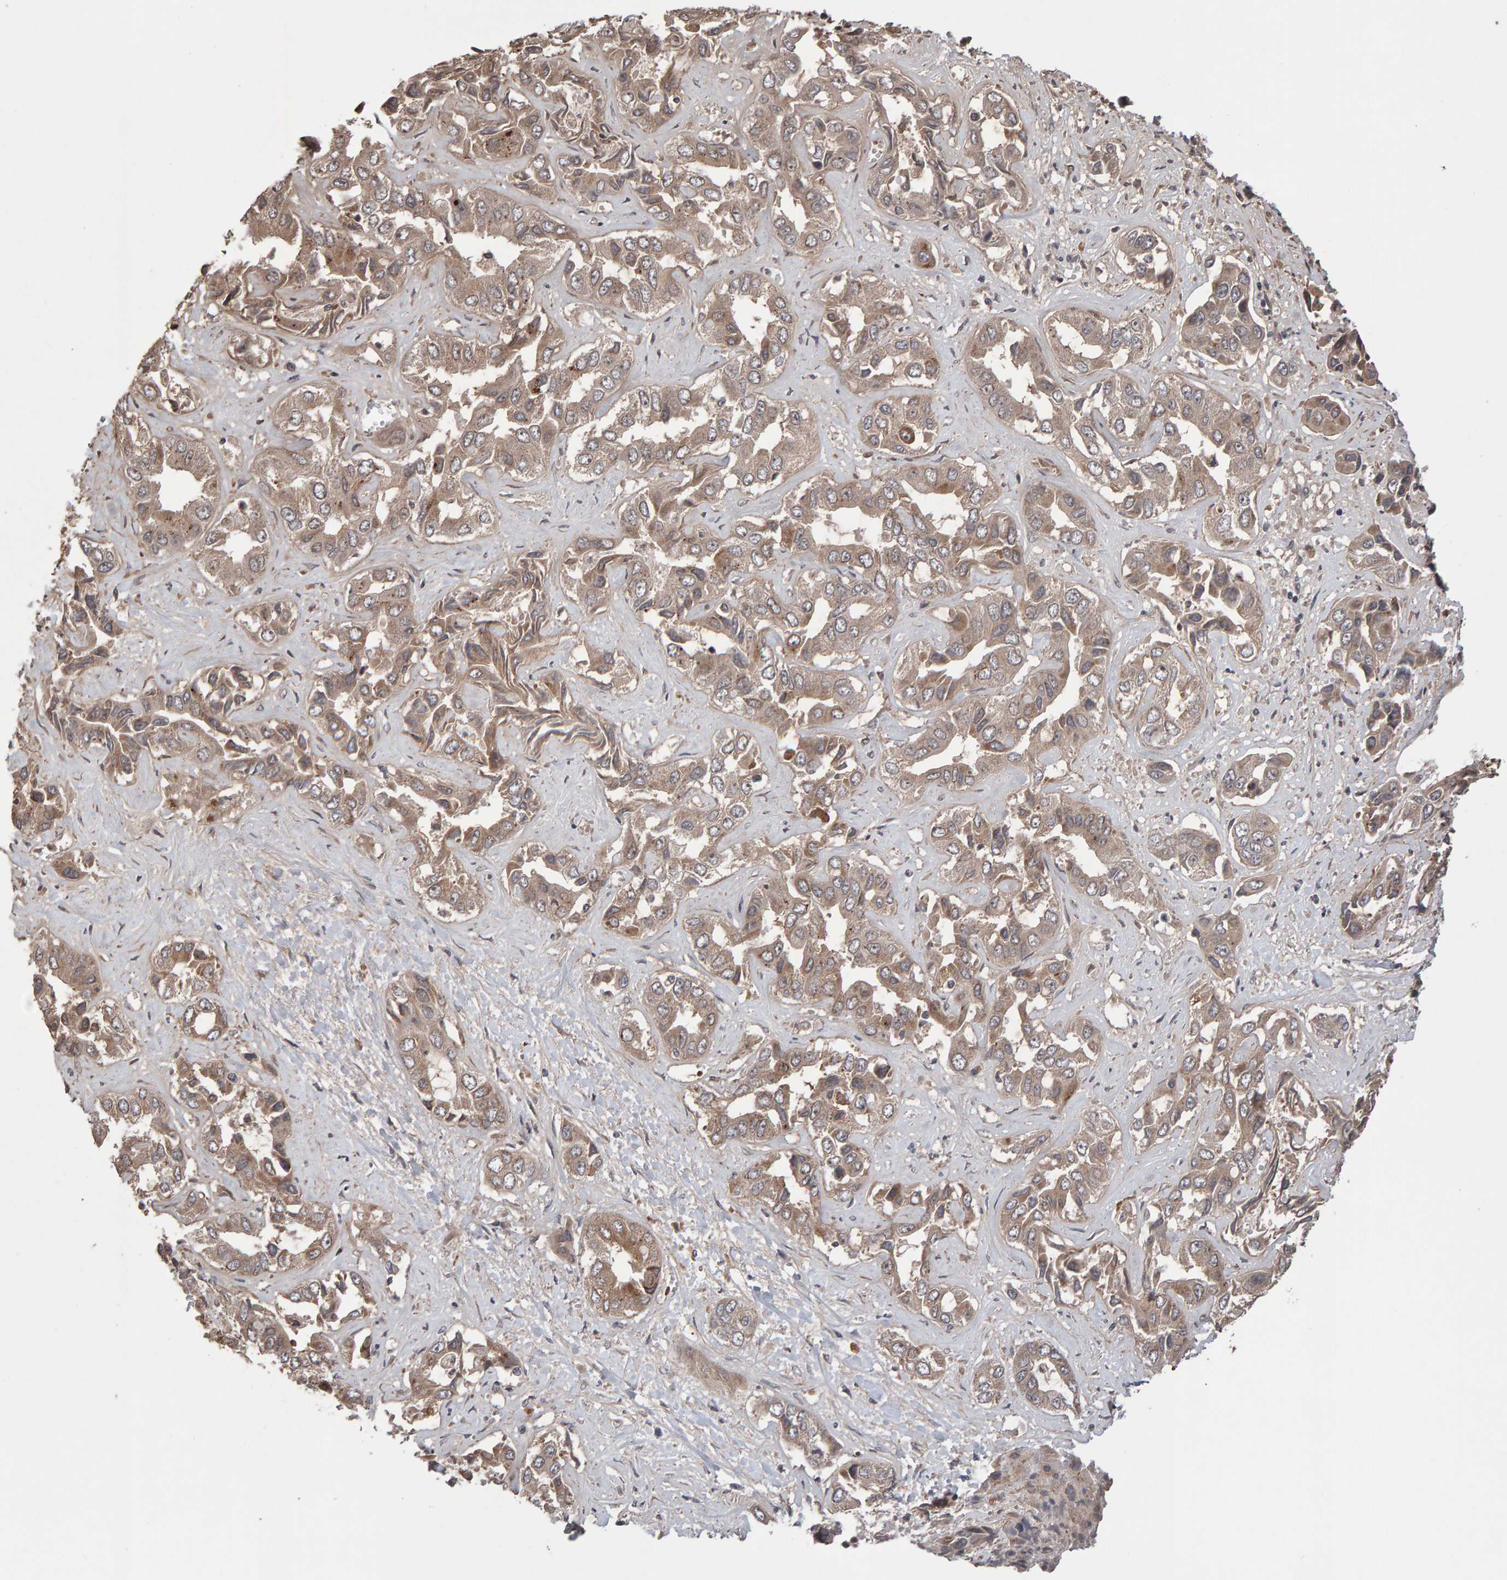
{"staining": {"intensity": "moderate", "quantity": ">75%", "location": "cytoplasmic/membranous"}, "tissue": "liver cancer", "cell_type": "Tumor cells", "image_type": "cancer", "snomed": [{"axis": "morphology", "description": "Cholangiocarcinoma"}, {"axis": "topography", "description": "Liver"}], "caption": "The immunohistochemical stain shows moderate cytoplasmic/membranous expression in tumor cells of liver cholangiocarcinoma tissue.", "gene": "PECR", "patient": {"sex": "female", "age": 52}}